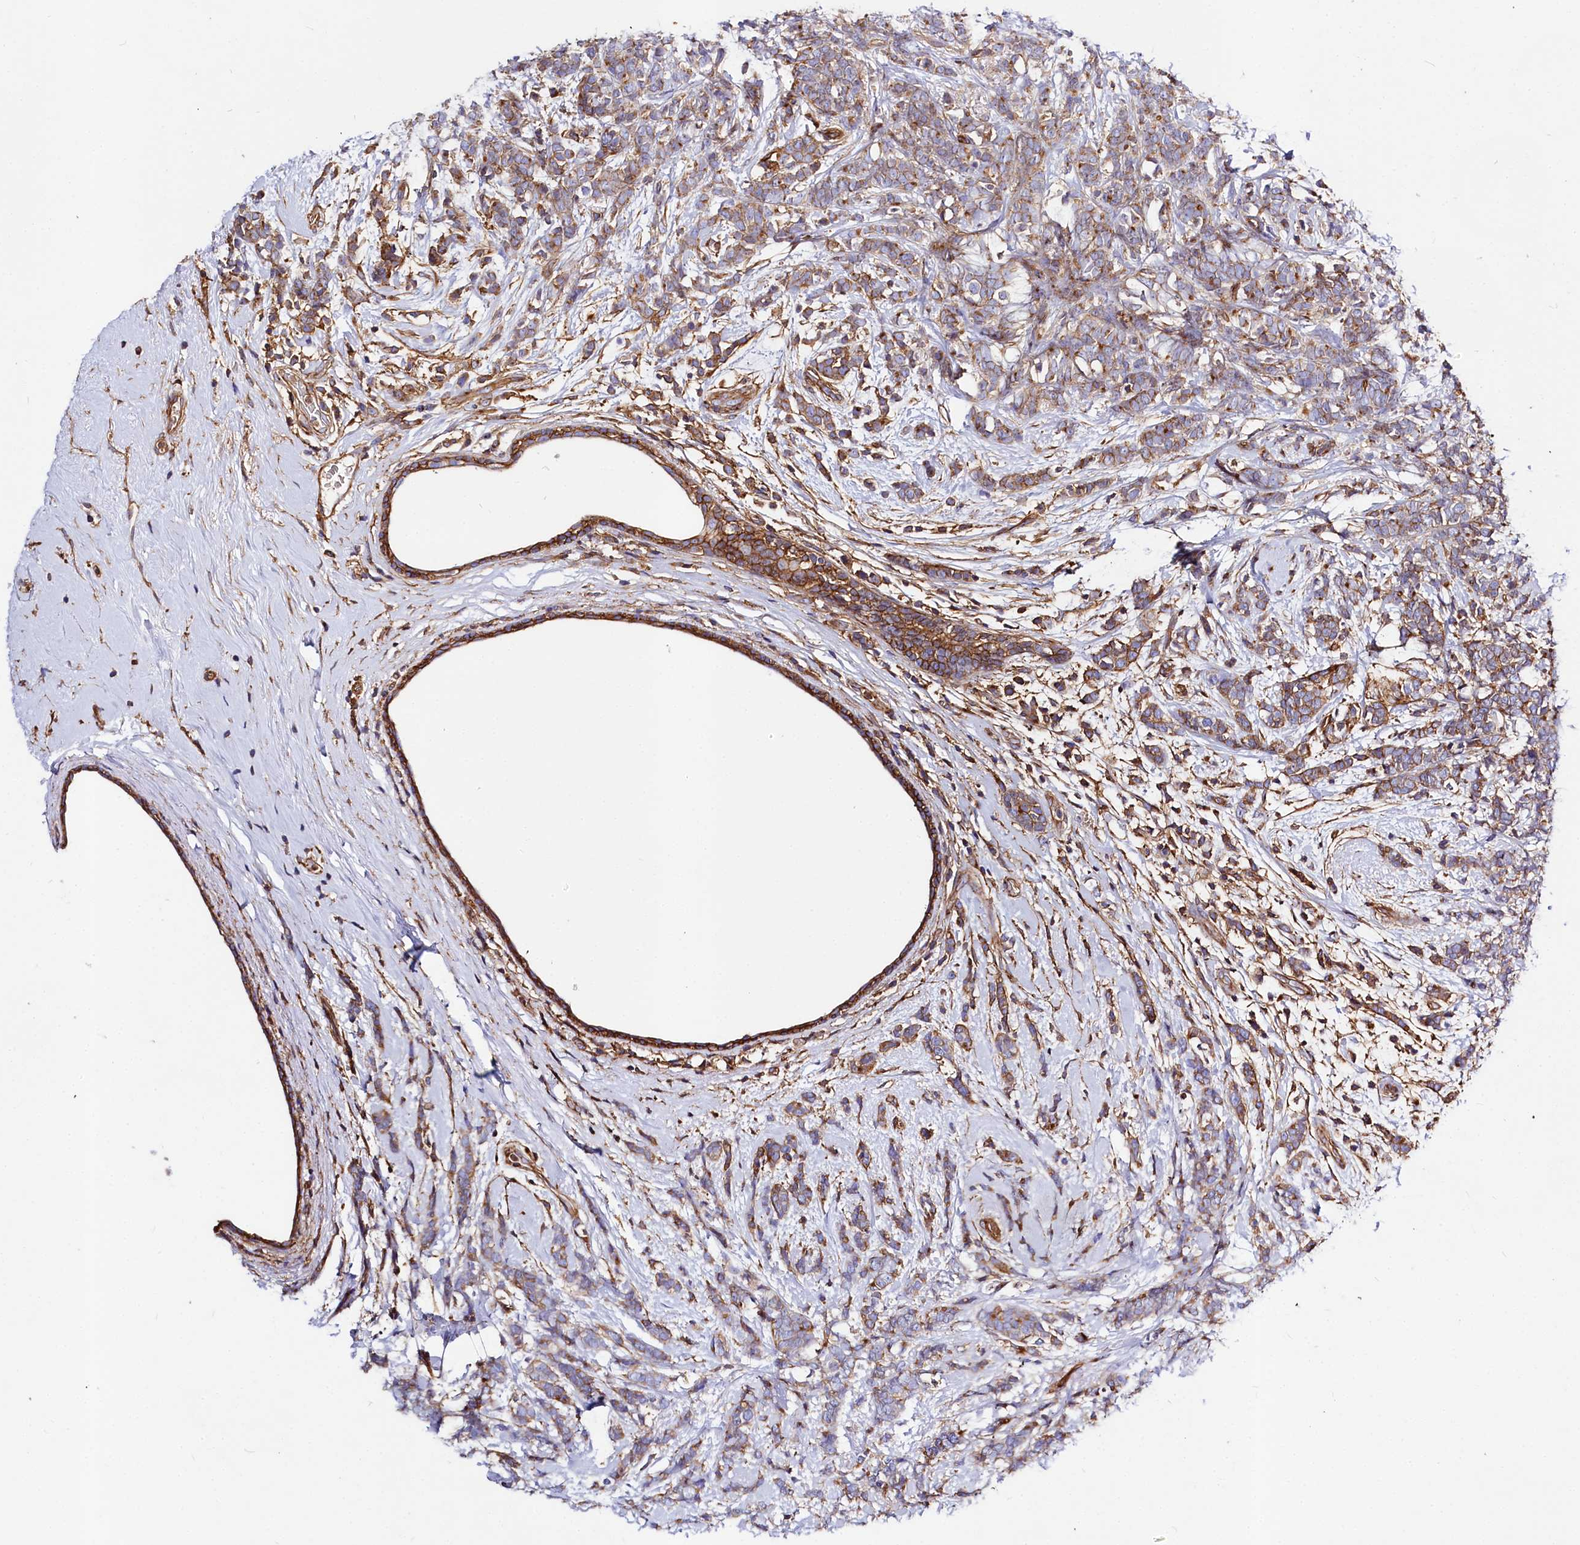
{"staining": {"intensity": "moderate", "quantity": ">75%", "location": "cytoplasmic/membranous"}, "tissue": "breast cancer", "cell_type": "Tumor cells", "image_type": "cancer", "snomed": [{"axis": "morphology", "description": "Lobular carcinoma"}, {"axis": "topography", "description": "Breast"}], "caption": "This is a photomicrograph of immunohistochemistry (IHC) staining of lobular carcinoma (breast), which shows moderate positivity in the cytoplasmic/membranous of tumor cells.", "gene": "ANO6", "patient": {"sex": "female", "age": 58}}